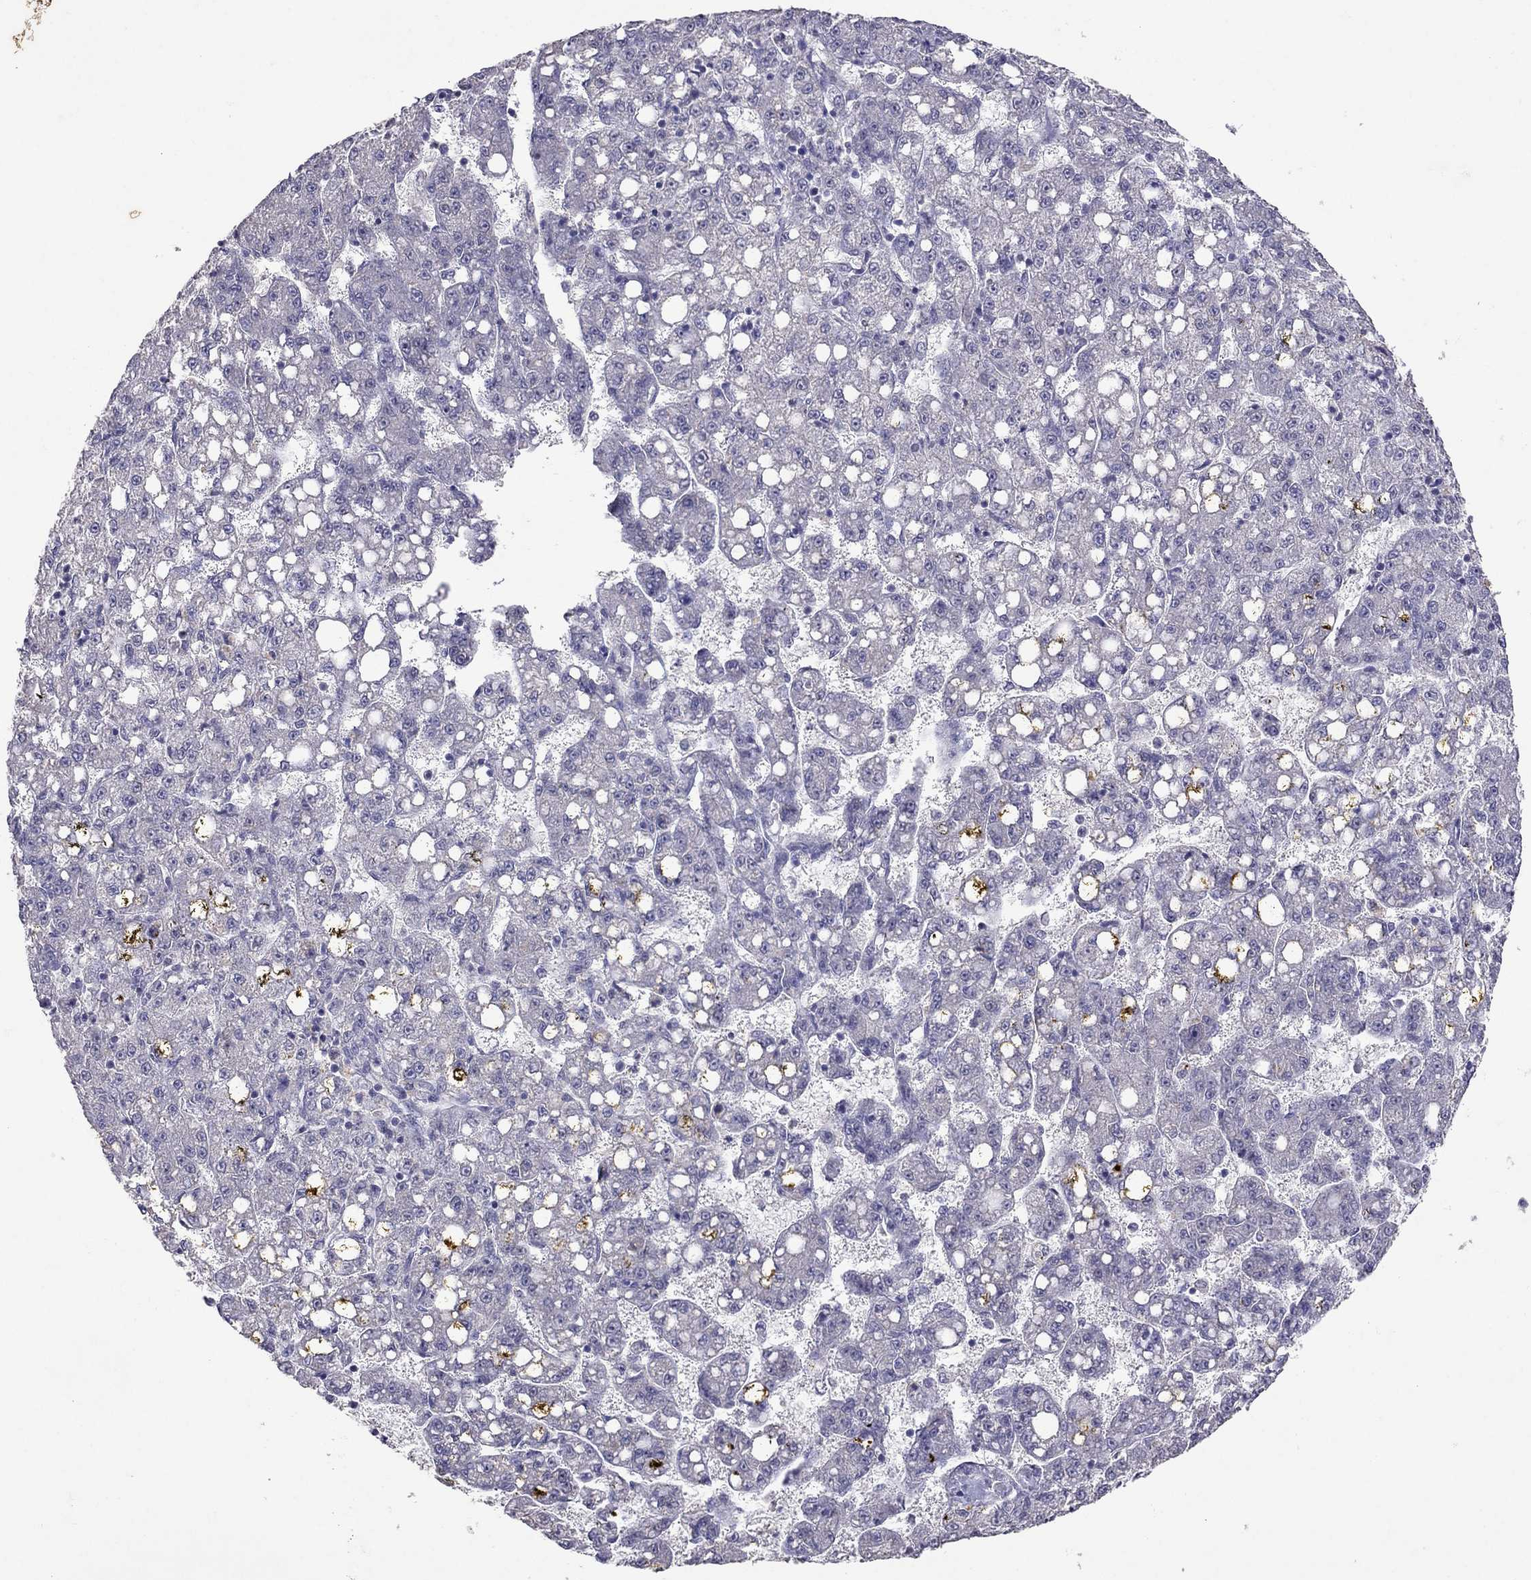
{"staining": {"intensity": "negative", "quantity": "none", "location": "none"}, "tissue": "liver cancer", "cell_type": "Tumor cells", "image_type": "cancer", "snomed": [{"axis": "morphology", "description": "Carcinoma, Hepatocellular, NOS"}, {"axis": "topography", "description": "Liver"}], "caption": "DAB immunohistochemical staining of liver hepatocellular carcinoma reveals no significant expression in tumor cells. (DAB (3,3'-diaminobenzidine) immunohistochemistry visualized using brightfield microscopy, high magnification).", "gene": "FST", "patient": {"sex": "female", "age": 65}}